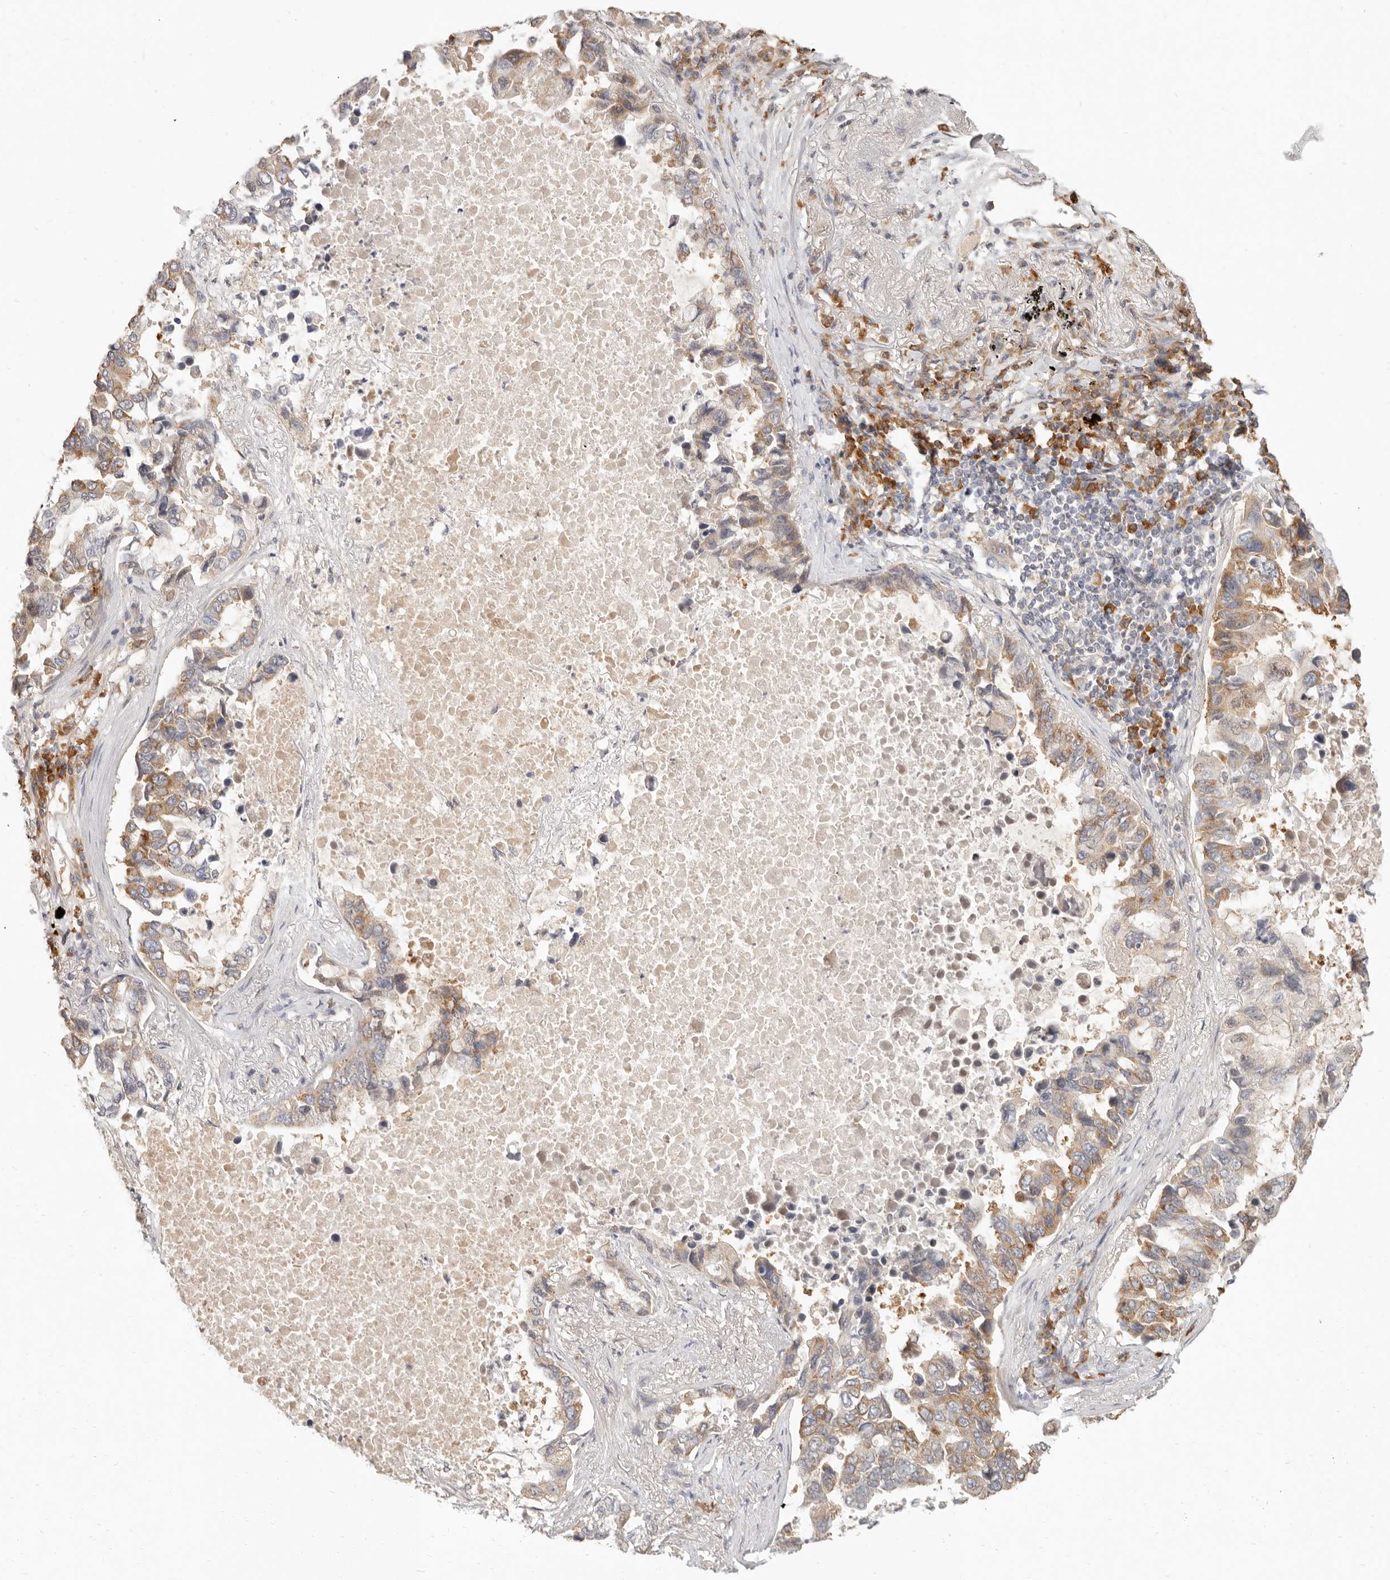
{"staining": {"intensity": "moderate", "quantity": "25%-75%", "location": "cytoplasmic/membranous"}, "tissue": "lung cancer", "cell_type": "Tumor cells", "image_type": "cancer", "snomed": [{"axis": "morphology", "description": "Adenocarcinoma, NOS"}, {"axis": "topography", "description": "Lung"}], "caption": "Tumor cells demonstrate medium levels of moderate cytoplasmic/membranous expression in approximately 25%-75% of cells in human lung adenocarcinoma.", "gene": "PABPC4", "patient": {"sex": "male", "age": 64}}